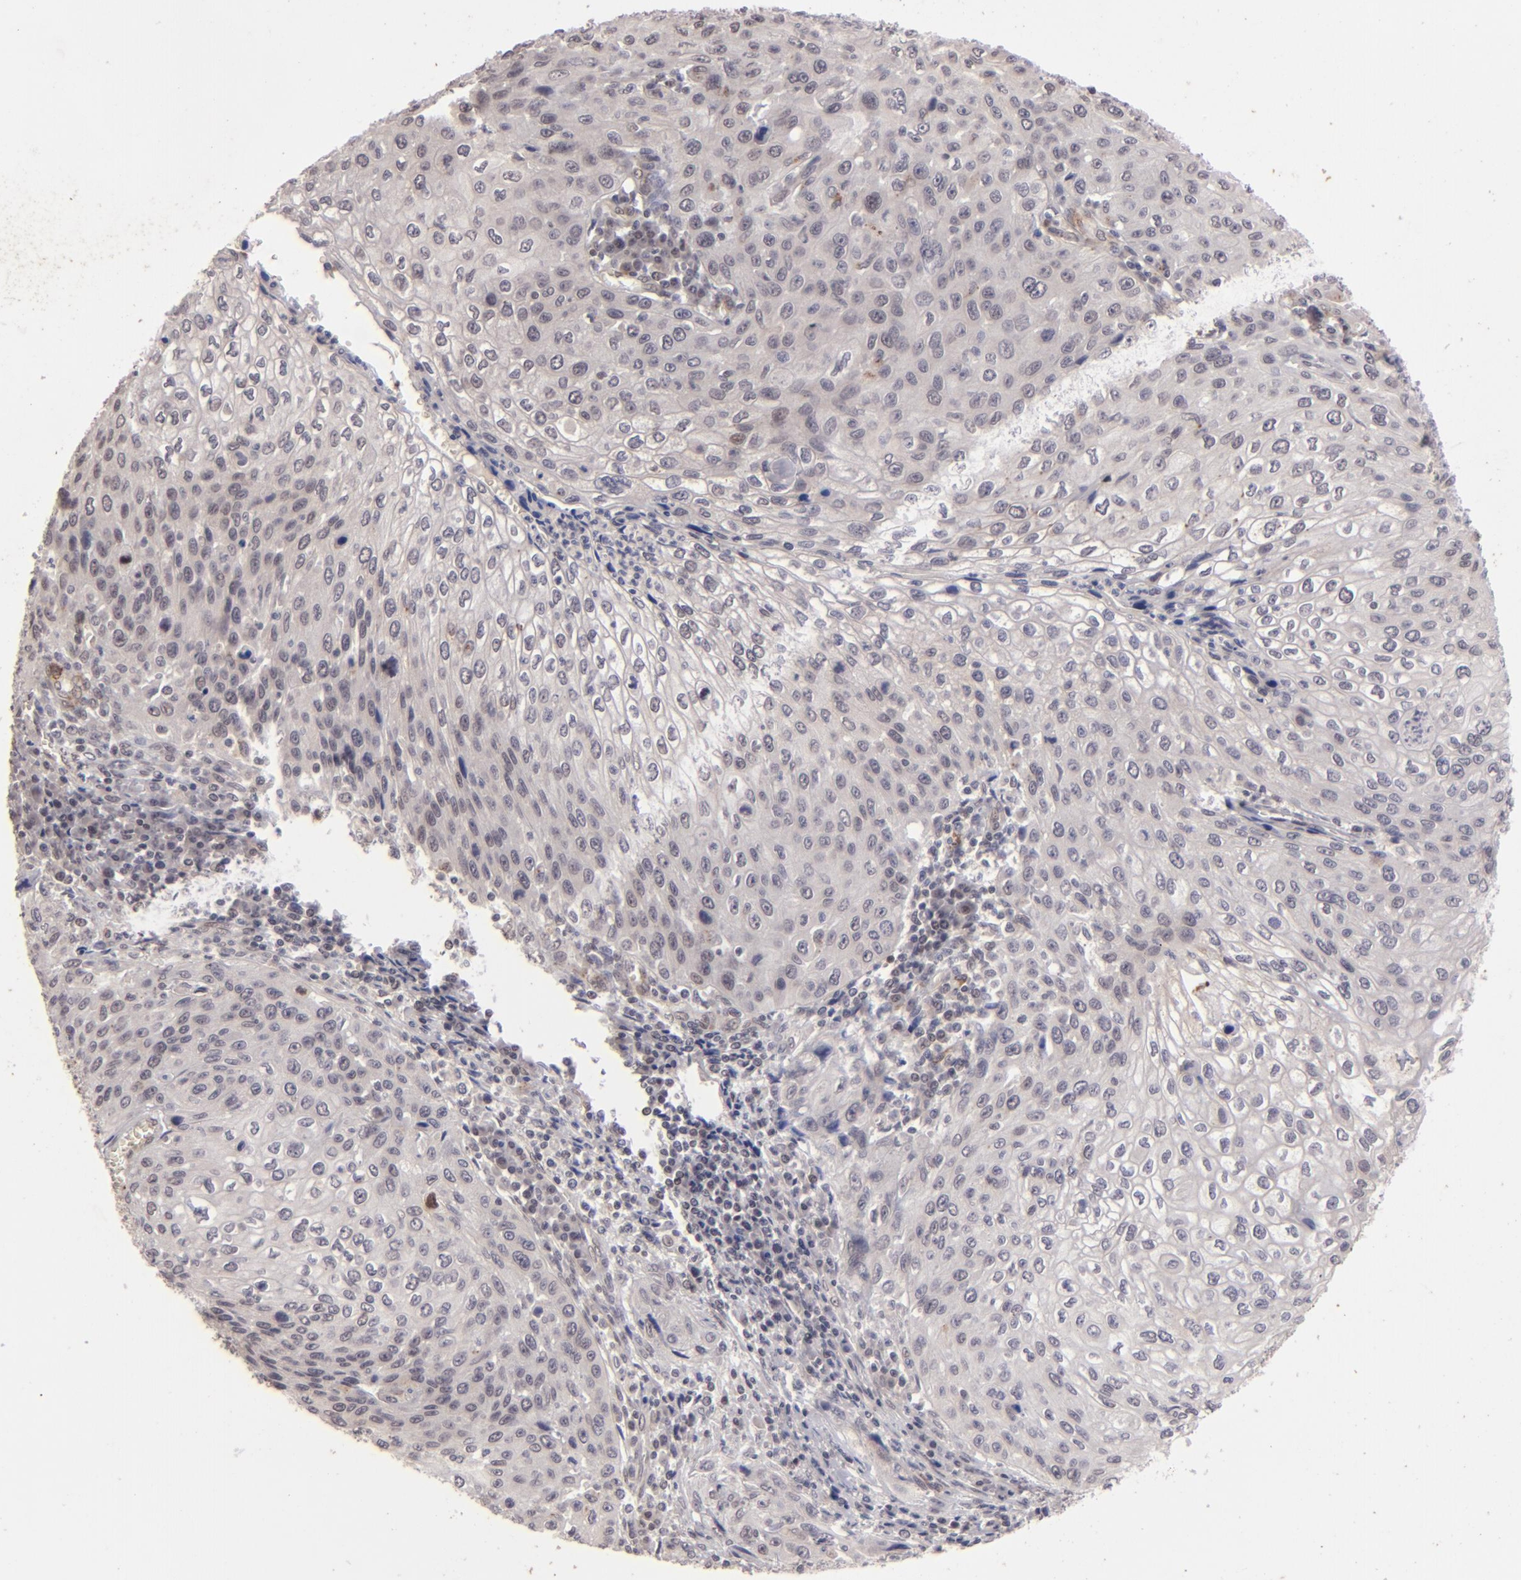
{"staining": {"intensity": "negative", "quantity": "none", "location": "none"}, "tissue": "cervical cancer", "cell_type": "Tumor cells", "image_type": "cancer", "snomed": [{"axis": "morphology", "description": "Squamous cell carcinoma, NOS"}, {"axis": "topography", "description": "Cervix"}], "caption": "IHC of cervical cancer displays no expression in tumor cells.", "gene": "DFFA", "patient": {"sex": "female", "age": 32}}